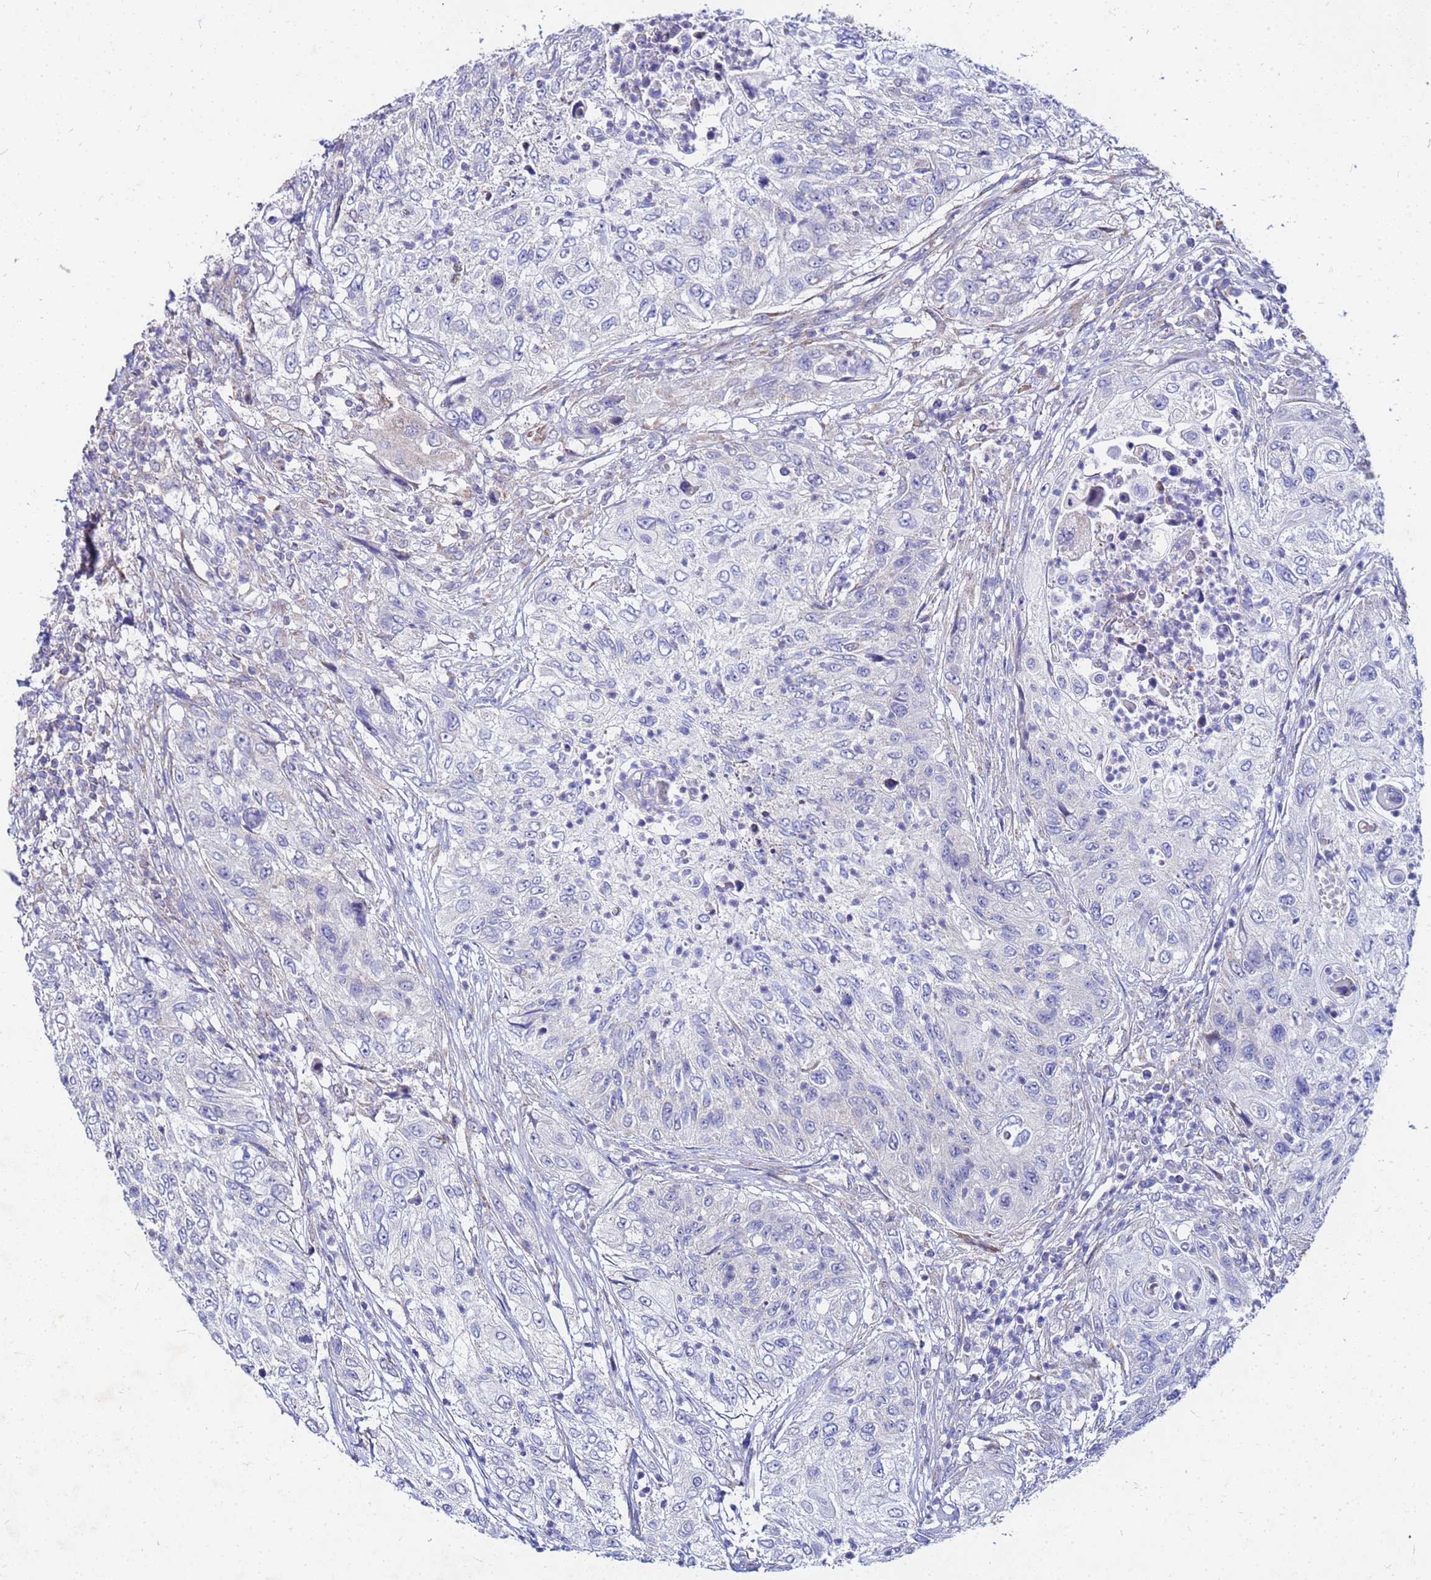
{"staining": {"intensity": "negative", "quantity": "none", "location": "none"}, "tissue": "urothelial cancer", "cell_type": "Tumor cells", "image_type": "cancer", "snomed": [{"axis": "morphology", "description": "Urothelial carcinoma, High grade"}, {"axis": "topography", "description": "Urinary bladder"}], "caption": "Tumor cells are negative for brown protein staining in high-grade urothelial carcinoma.", "gene": "FAHD2A", "patient": {"sex": "female", "age": 60}}